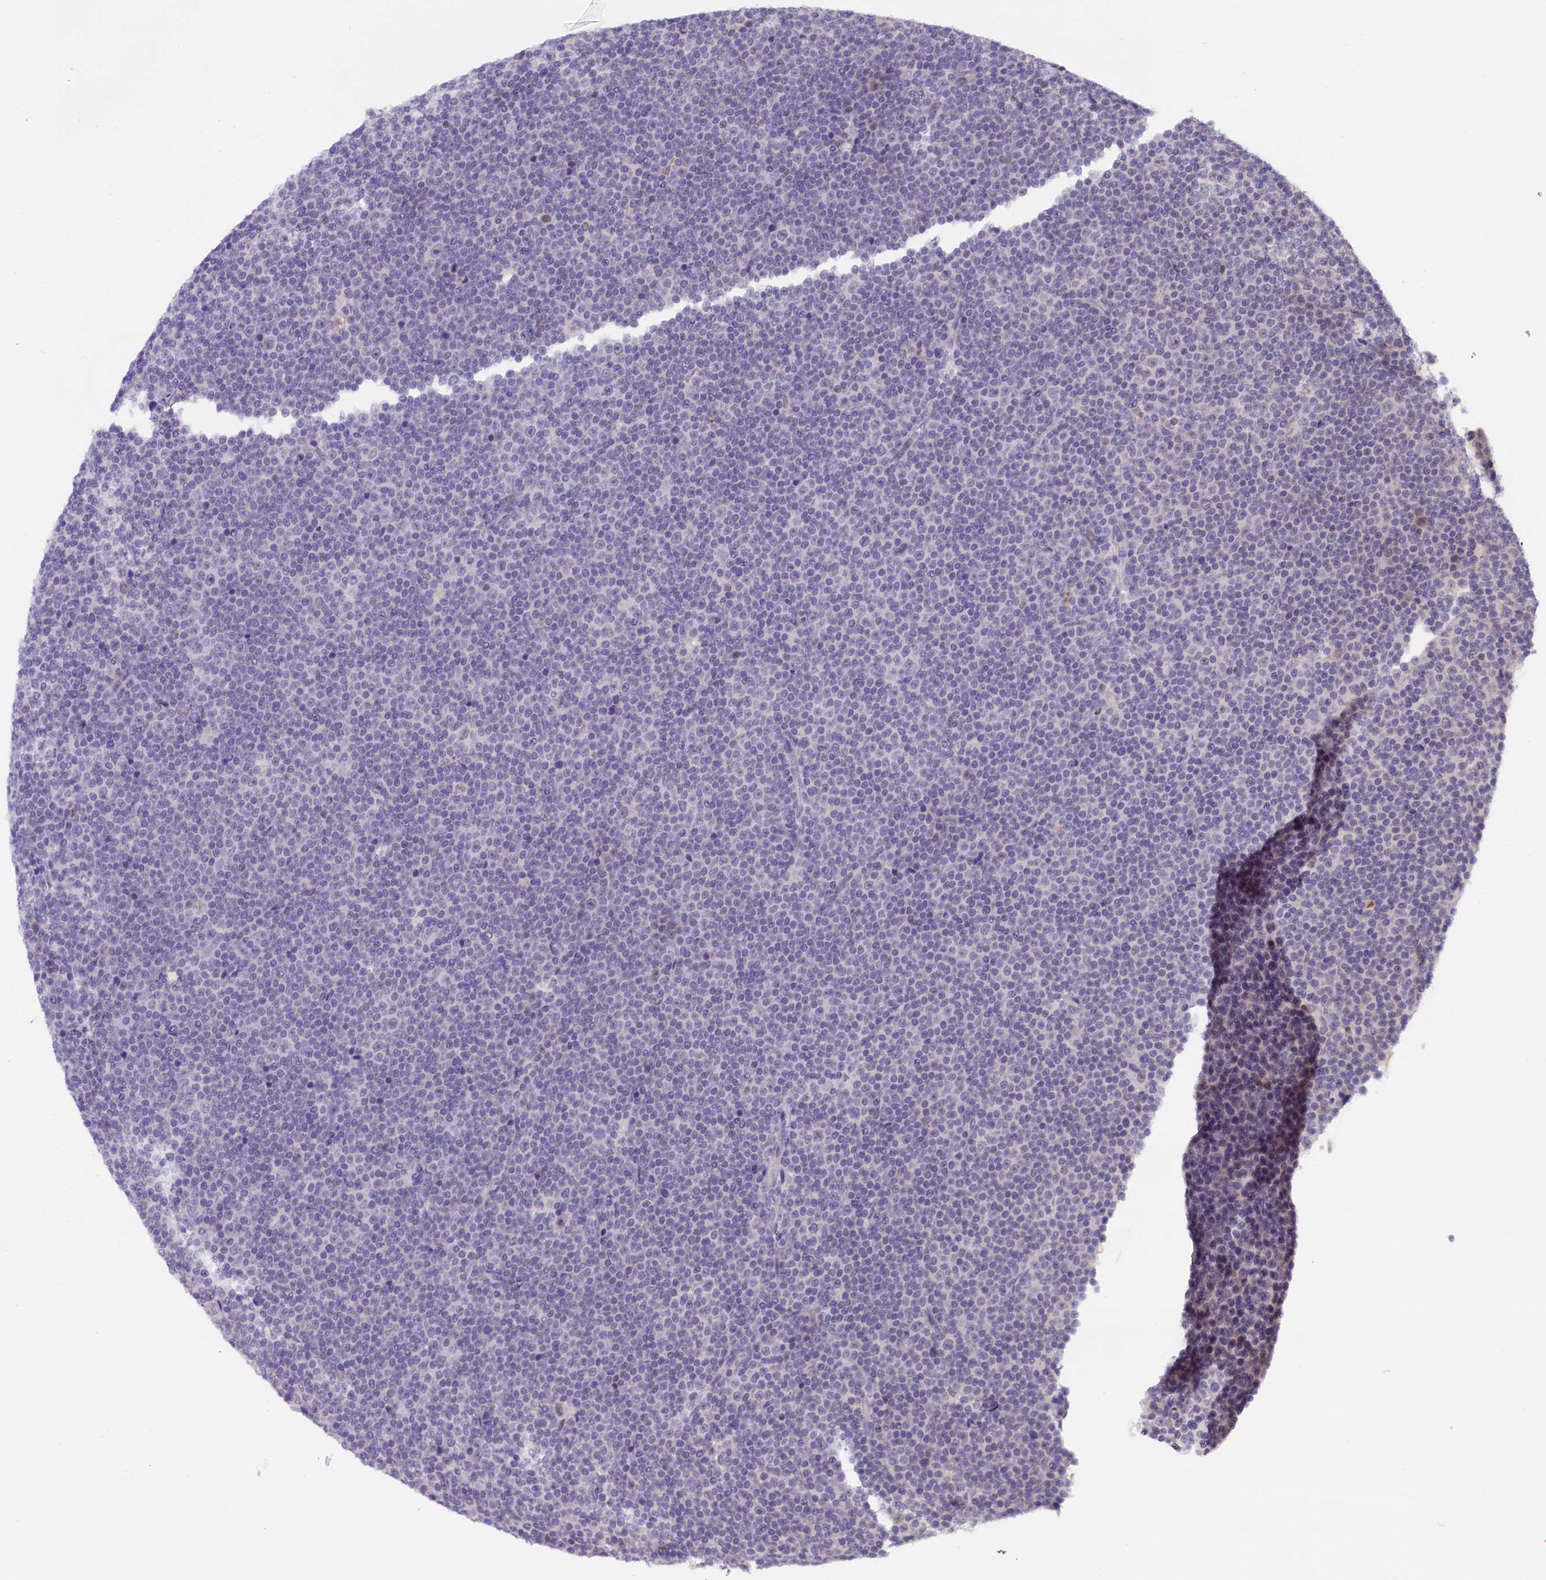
{"staining": {"intensity": "negative", "quantity": "none", "location": "none"}, "tissue": "lymphoma", "cell_type": "Tumor cells", "image_type": "cancer", "snomed": [{"axis": "morphology", "description": "Malignant lymphoma, non-Hodgkin's type, Low grade"}, {"axis": "topography", "description": "Lymph node"}], "caption": "This photomicrograph is of low-grade malignant lymphoma, non-Hodgkin's type stained with immunohistochemistry (IHC) to label a protein in brown with the nuclei are counter-stained blue. There is no expression in tumor cells.", "gene": "IQCN", "patient": {"sex": "female", "age": 67}}